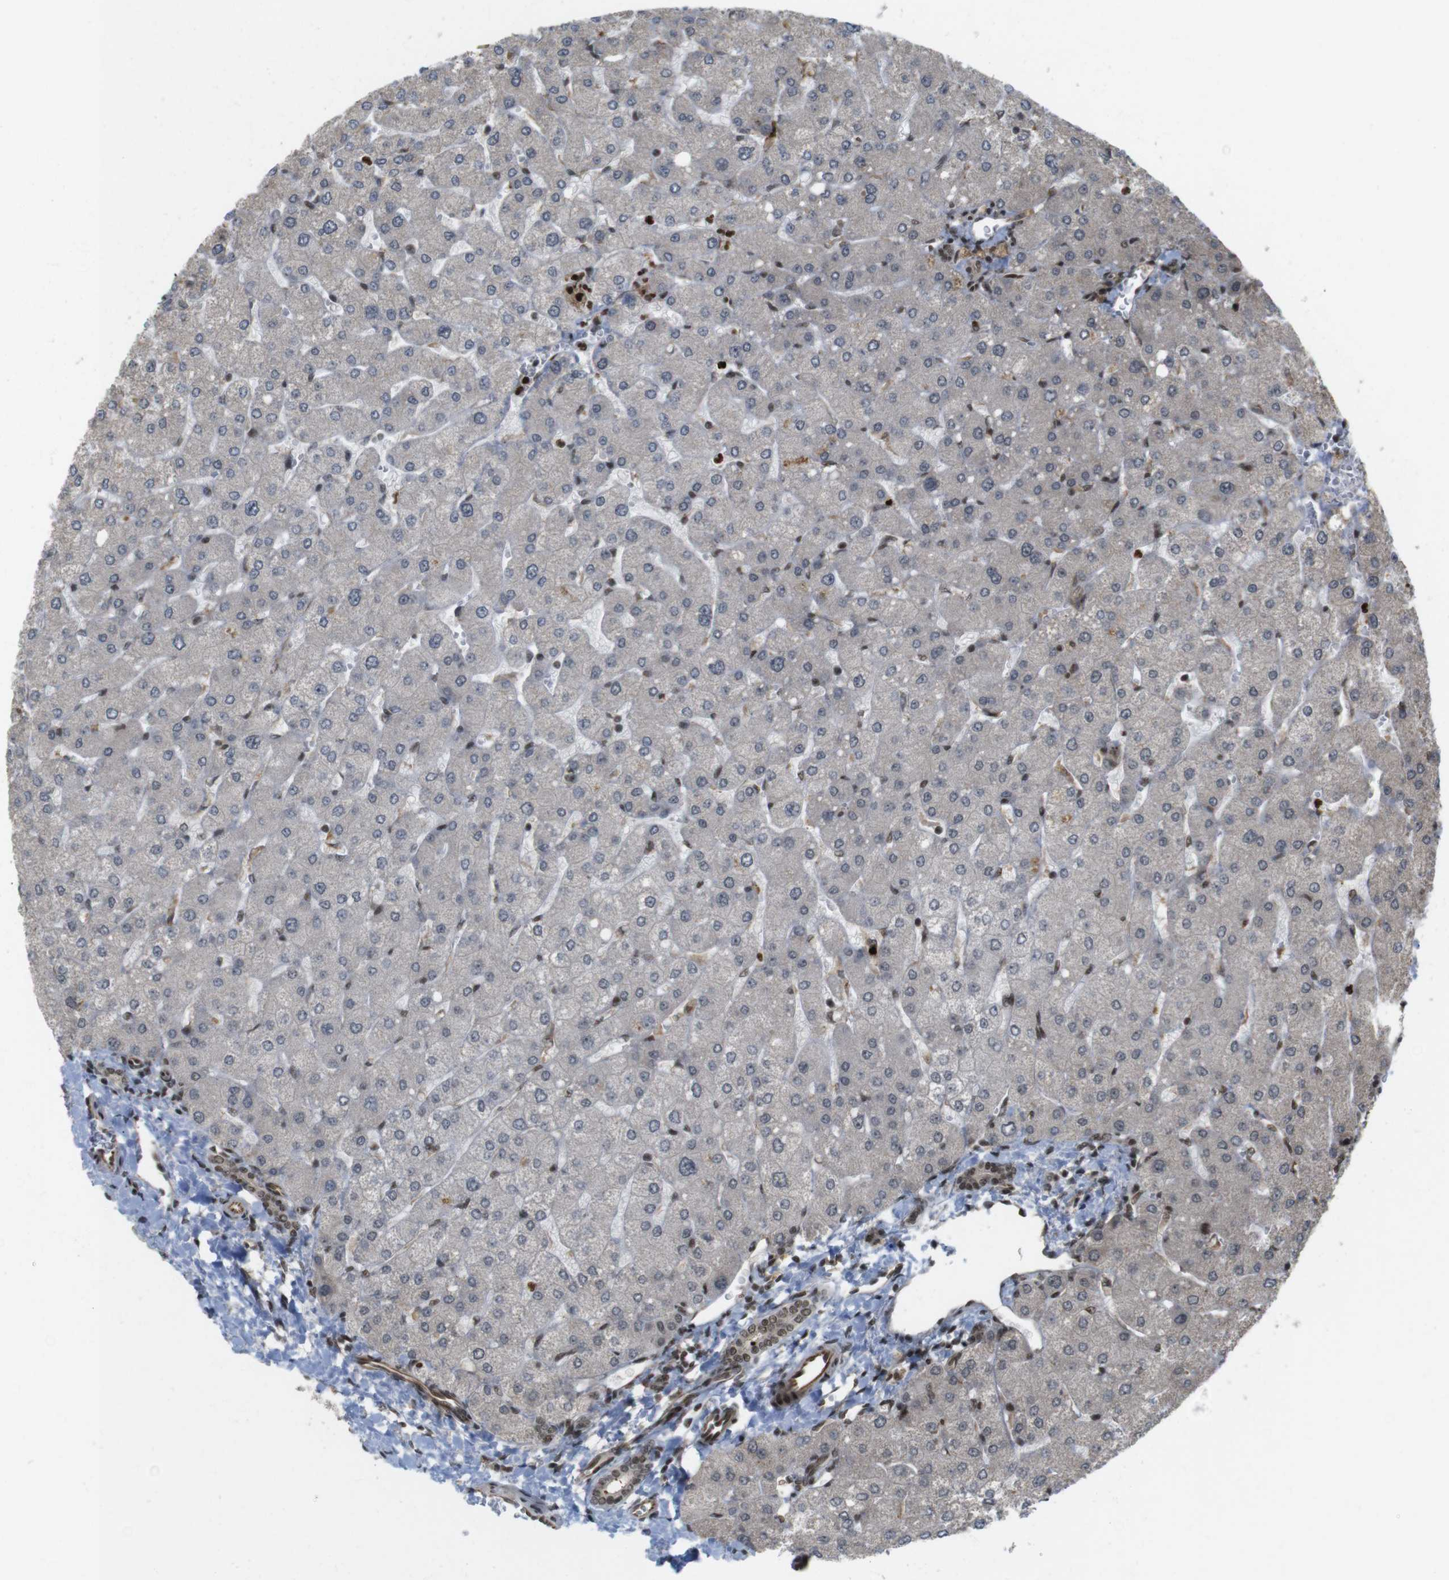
{"staining": {"intensity": "moderate", "quantity": ">75%", "location": "cytoplasmic/membranous,nuclear"}, "tissue": "liver", "cell_type": "Cholangiocytes", "image_type": "normal", "snomed": [{"axis": "morphology", "description": "Normal tissue, NOS"}, {"axis": "topography", "description": "Liver"}], "caption": "Immunohistochemical staining of benign human liver reveals moderate cytoplasmic/membranous,nuclear protein expression in about >75% of cholangiocytes.", "gene": "SP2", "patient": {"sex": "male", "age": 55}}